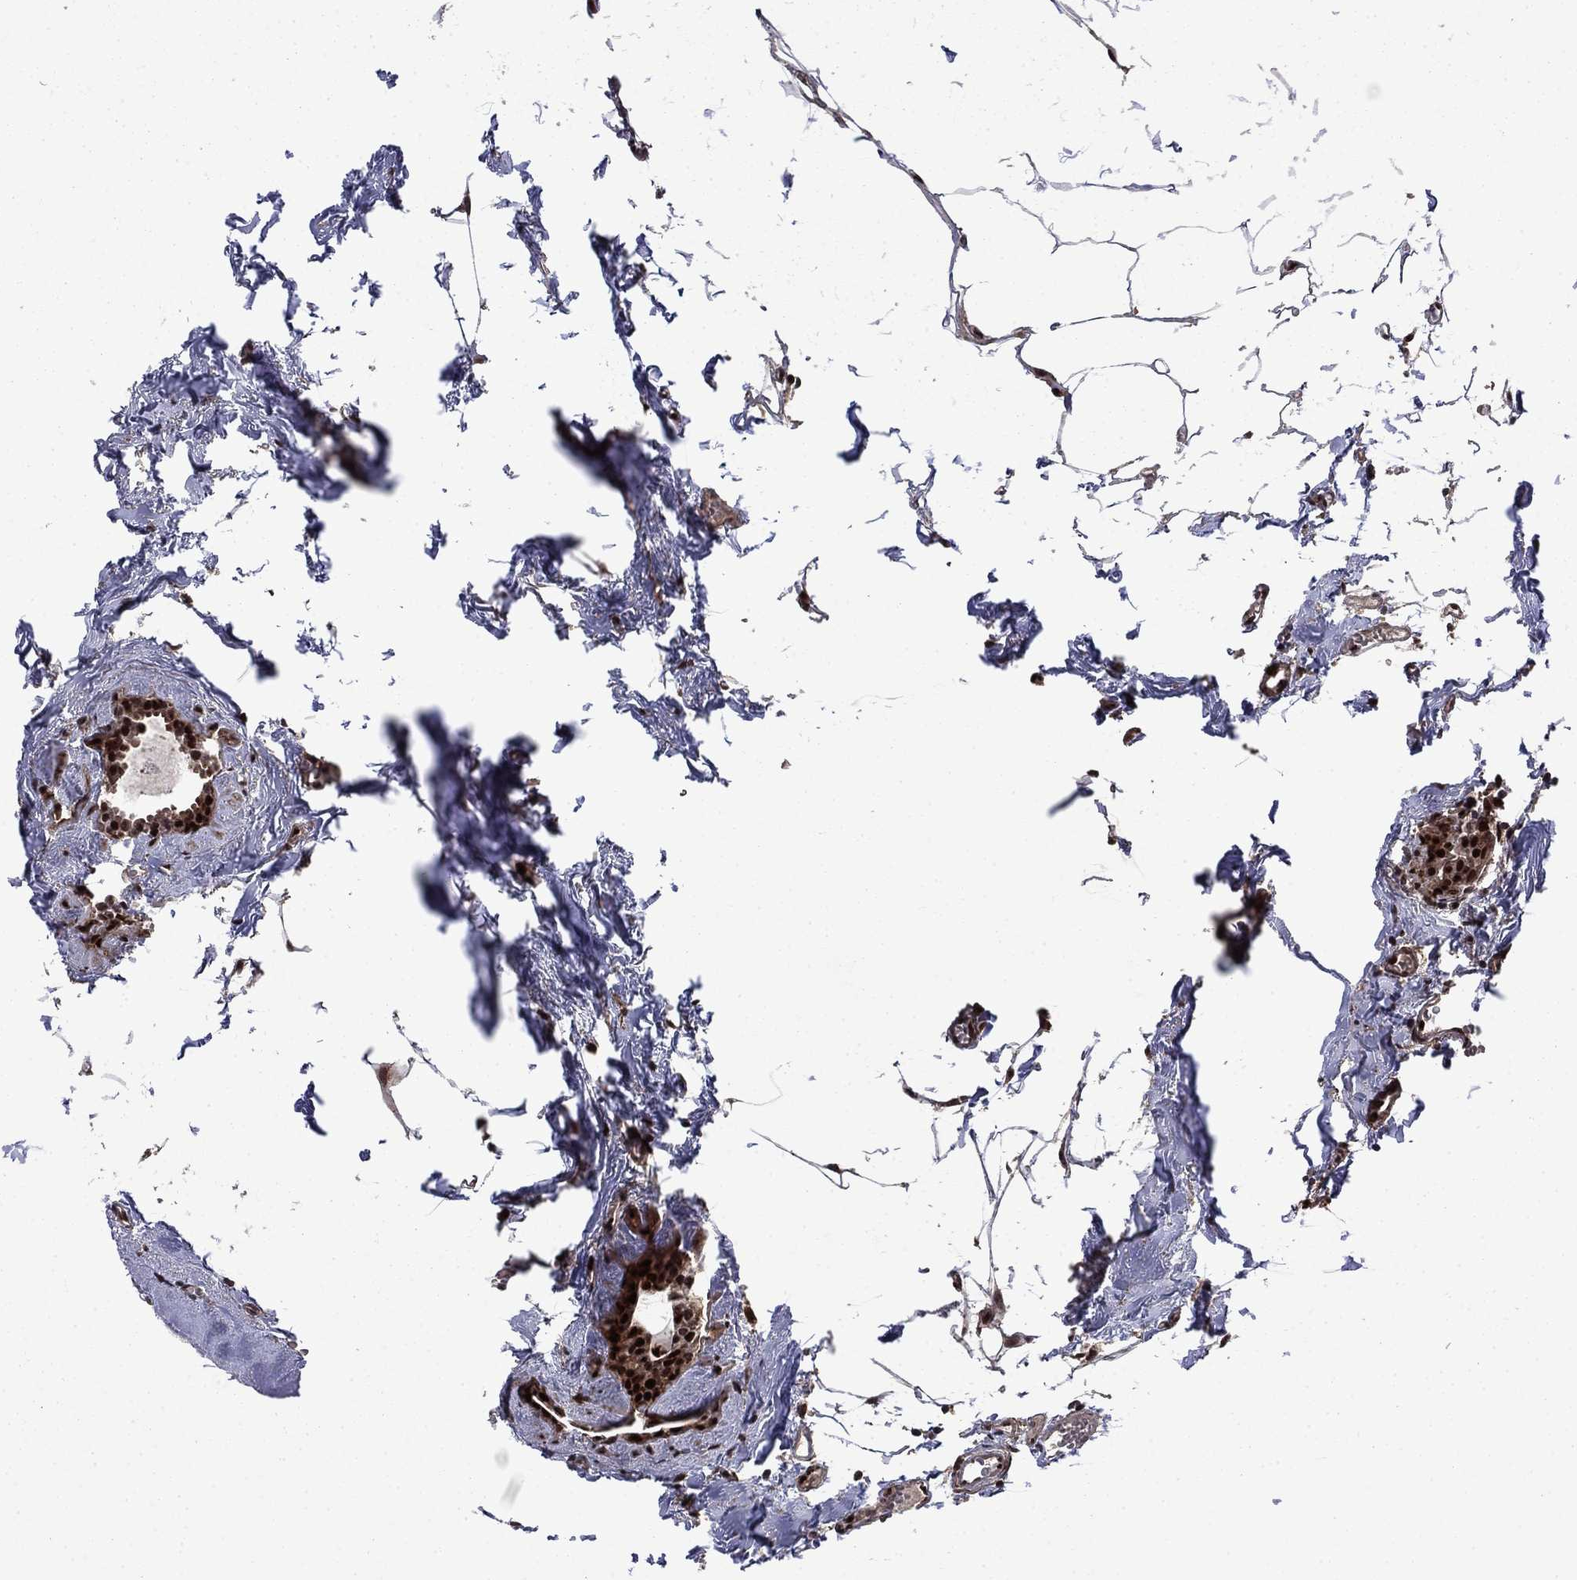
{"staining": {"intensity": "strong", "quantity": "25%-75%", "location": "cytoplasmic/membranous,nuclear"}, "tissue": "breast cancer", "cell_type": "Tumor cells", "image_type": "cancer", "snomed": [{"axis": "morphology", "description": "Duct carcinoma"}, {"axis": "topography", "description": "Breast"}], "caption": "IHC (DAB) staining of human breast infiltrating ductal carcinoma shows strong cytoplasmic/membranous and nuclear protein staining in approximately 25%-75% of tumor cells. (Brightfield microscopy of DAB IHC at high magnification).", "gene": "AGTPBP1", "patient": {"sex": "female", "age": 85}}